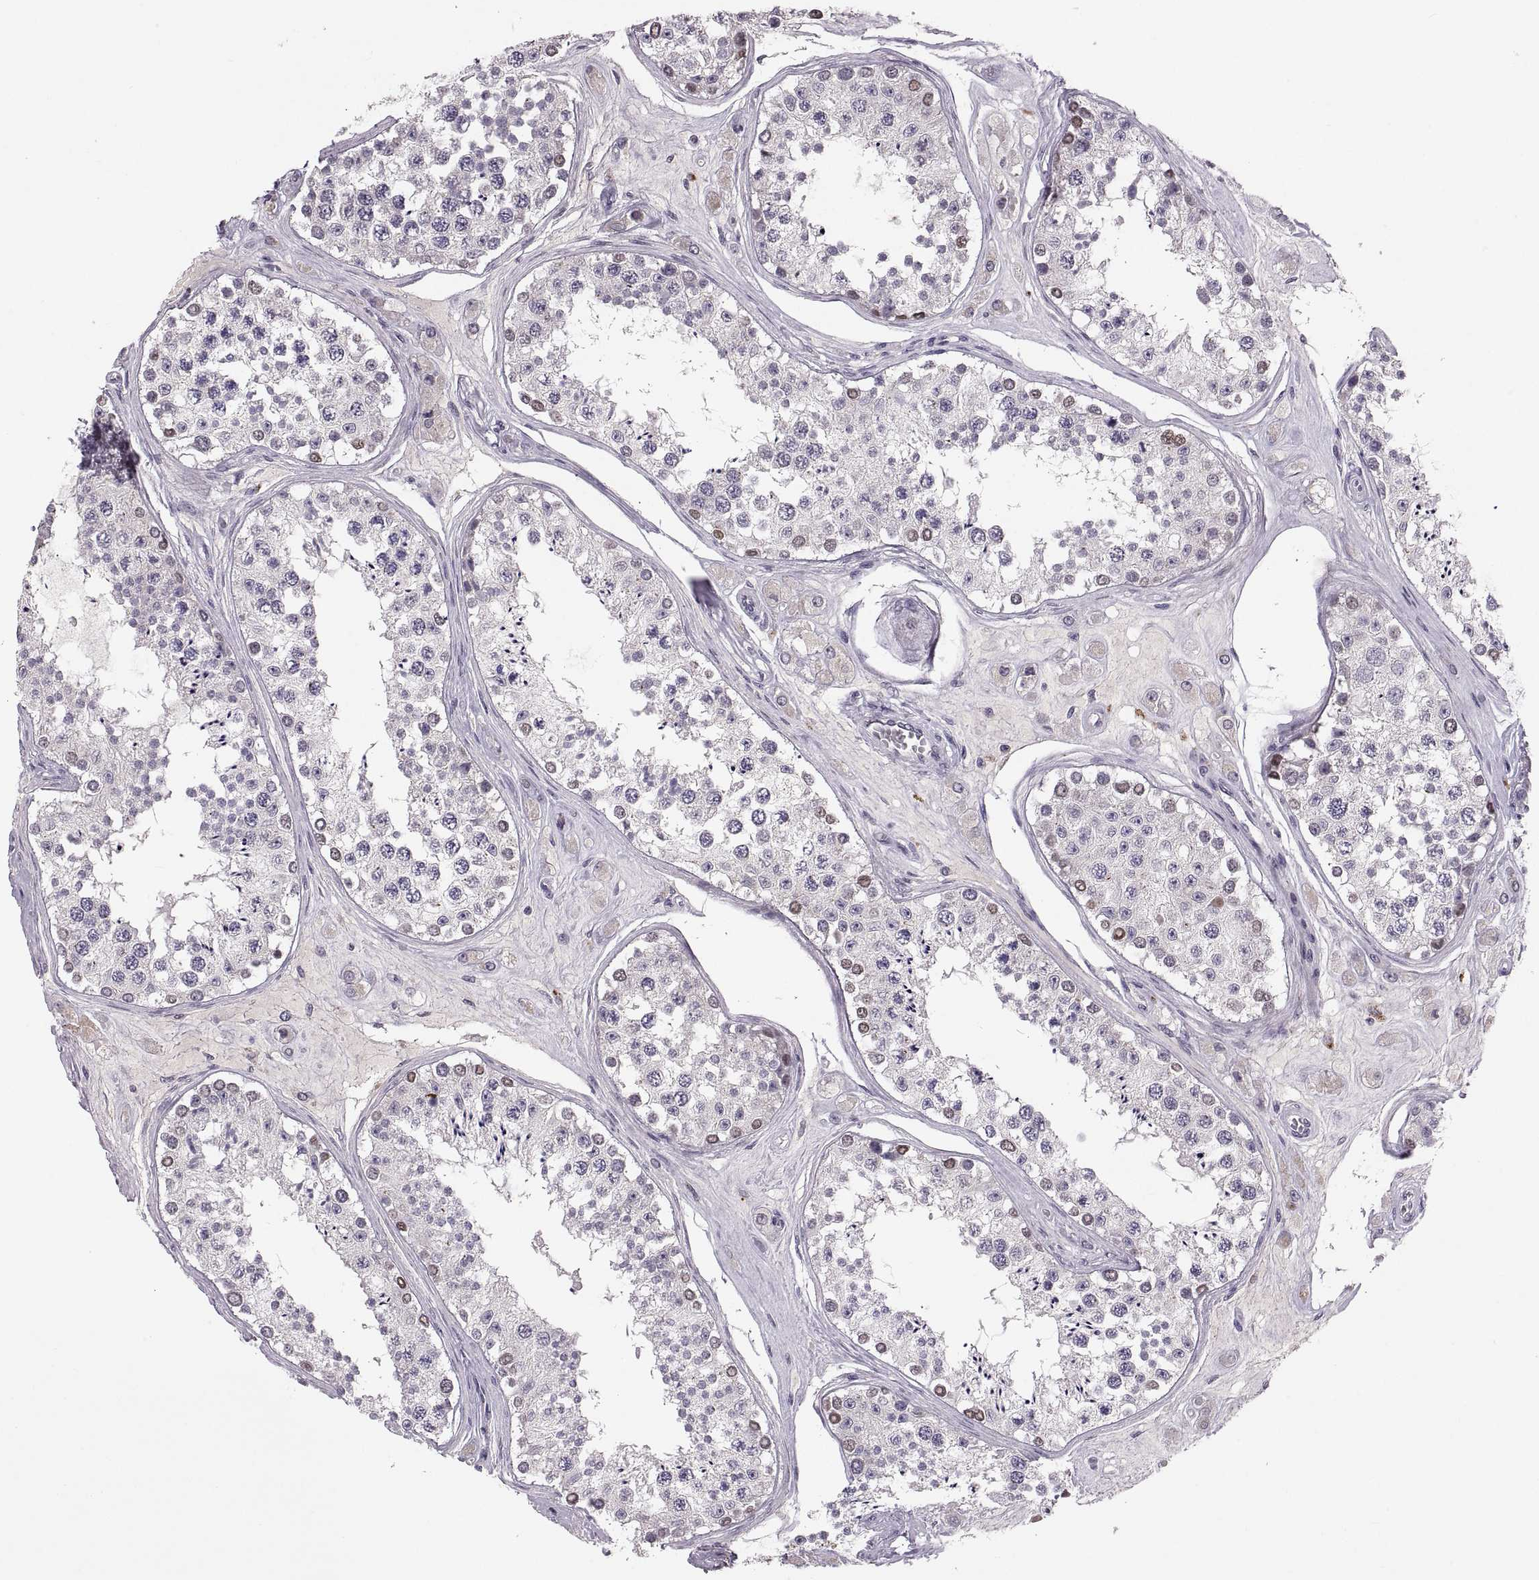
{"staining": {"intensity": "weak", "quantity": "25%-75%", "location": "cytoplasmic/membranous,nuclear"}, "tissue": "testis", "cell_type": "Cells in seminiferous ducts", "image_type": "normal", "snomed": [{"axis": "morphology", "description": "Normal tissue, NOS"}, {"axis": "topography", "description": "Testis"}], "caption": "IHC photomicrograph of normal human testis stained for a protein (brown), which reveals low levels of weak cytoplasmic/membranous,nuclear expression in approximately 25%-75% of cells in seminiferous ducts.", "gene": "ADH6", "patient": {"sex": "male", "age": 25}}